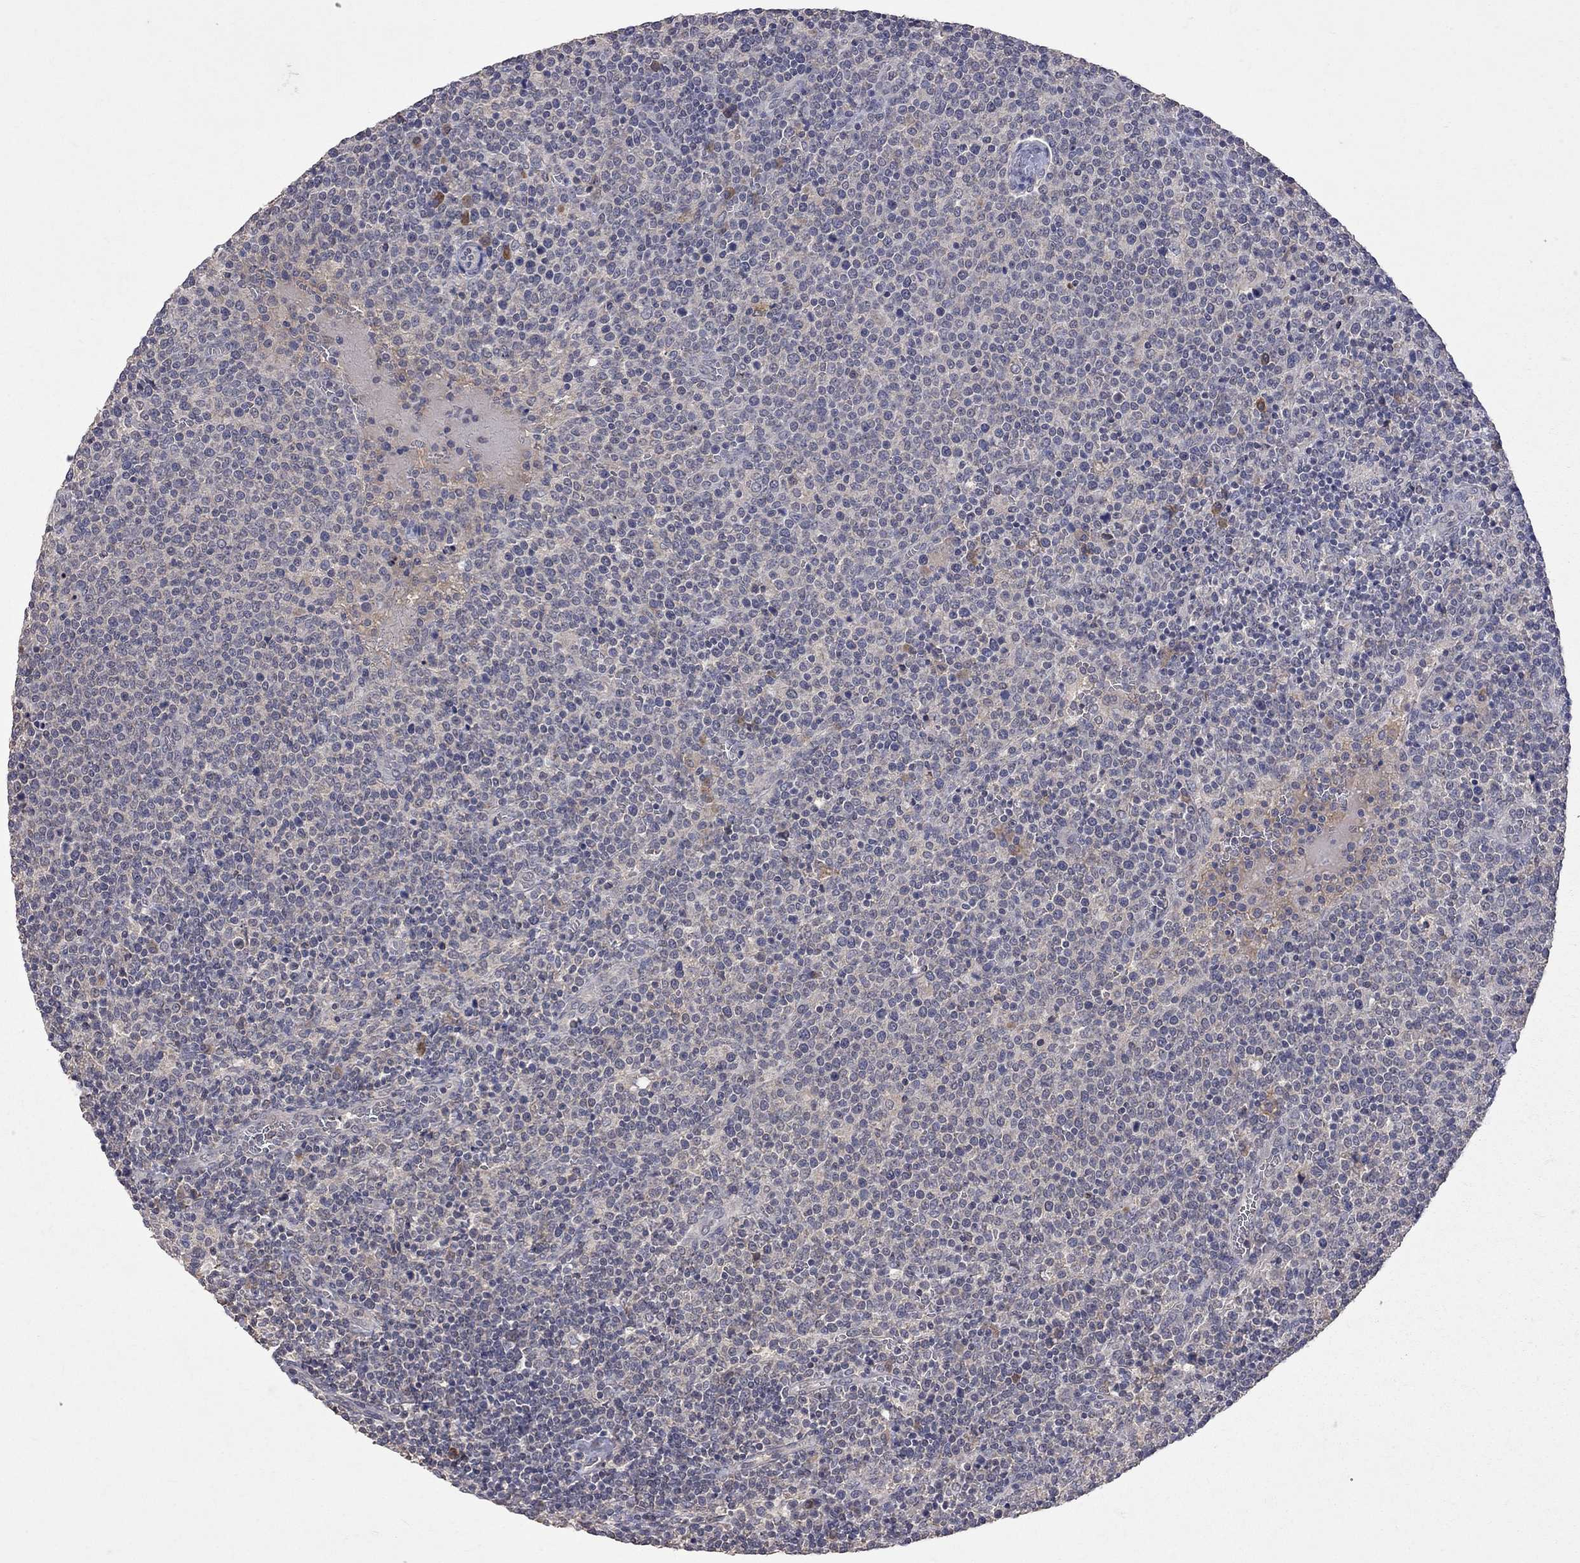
{"staining": {"intensity": "negative", "quantity": "none", "location": "none"}, "tissue": "lymphoma", "cell_type": "Tumor cells", "image_type": "cancer", "snomed": [{"axis": "morphology", "description": "Malignant lymphoma, non-Hodgkin's type, High grade"}, {"axis": "topography", "description": "Lymph node"}], "caption": "Micrograph shows no significant protein positivity in tumor cells of lymphoma.", "gene": "HTR6", "patient": {"sex": "male", "age": 61}}